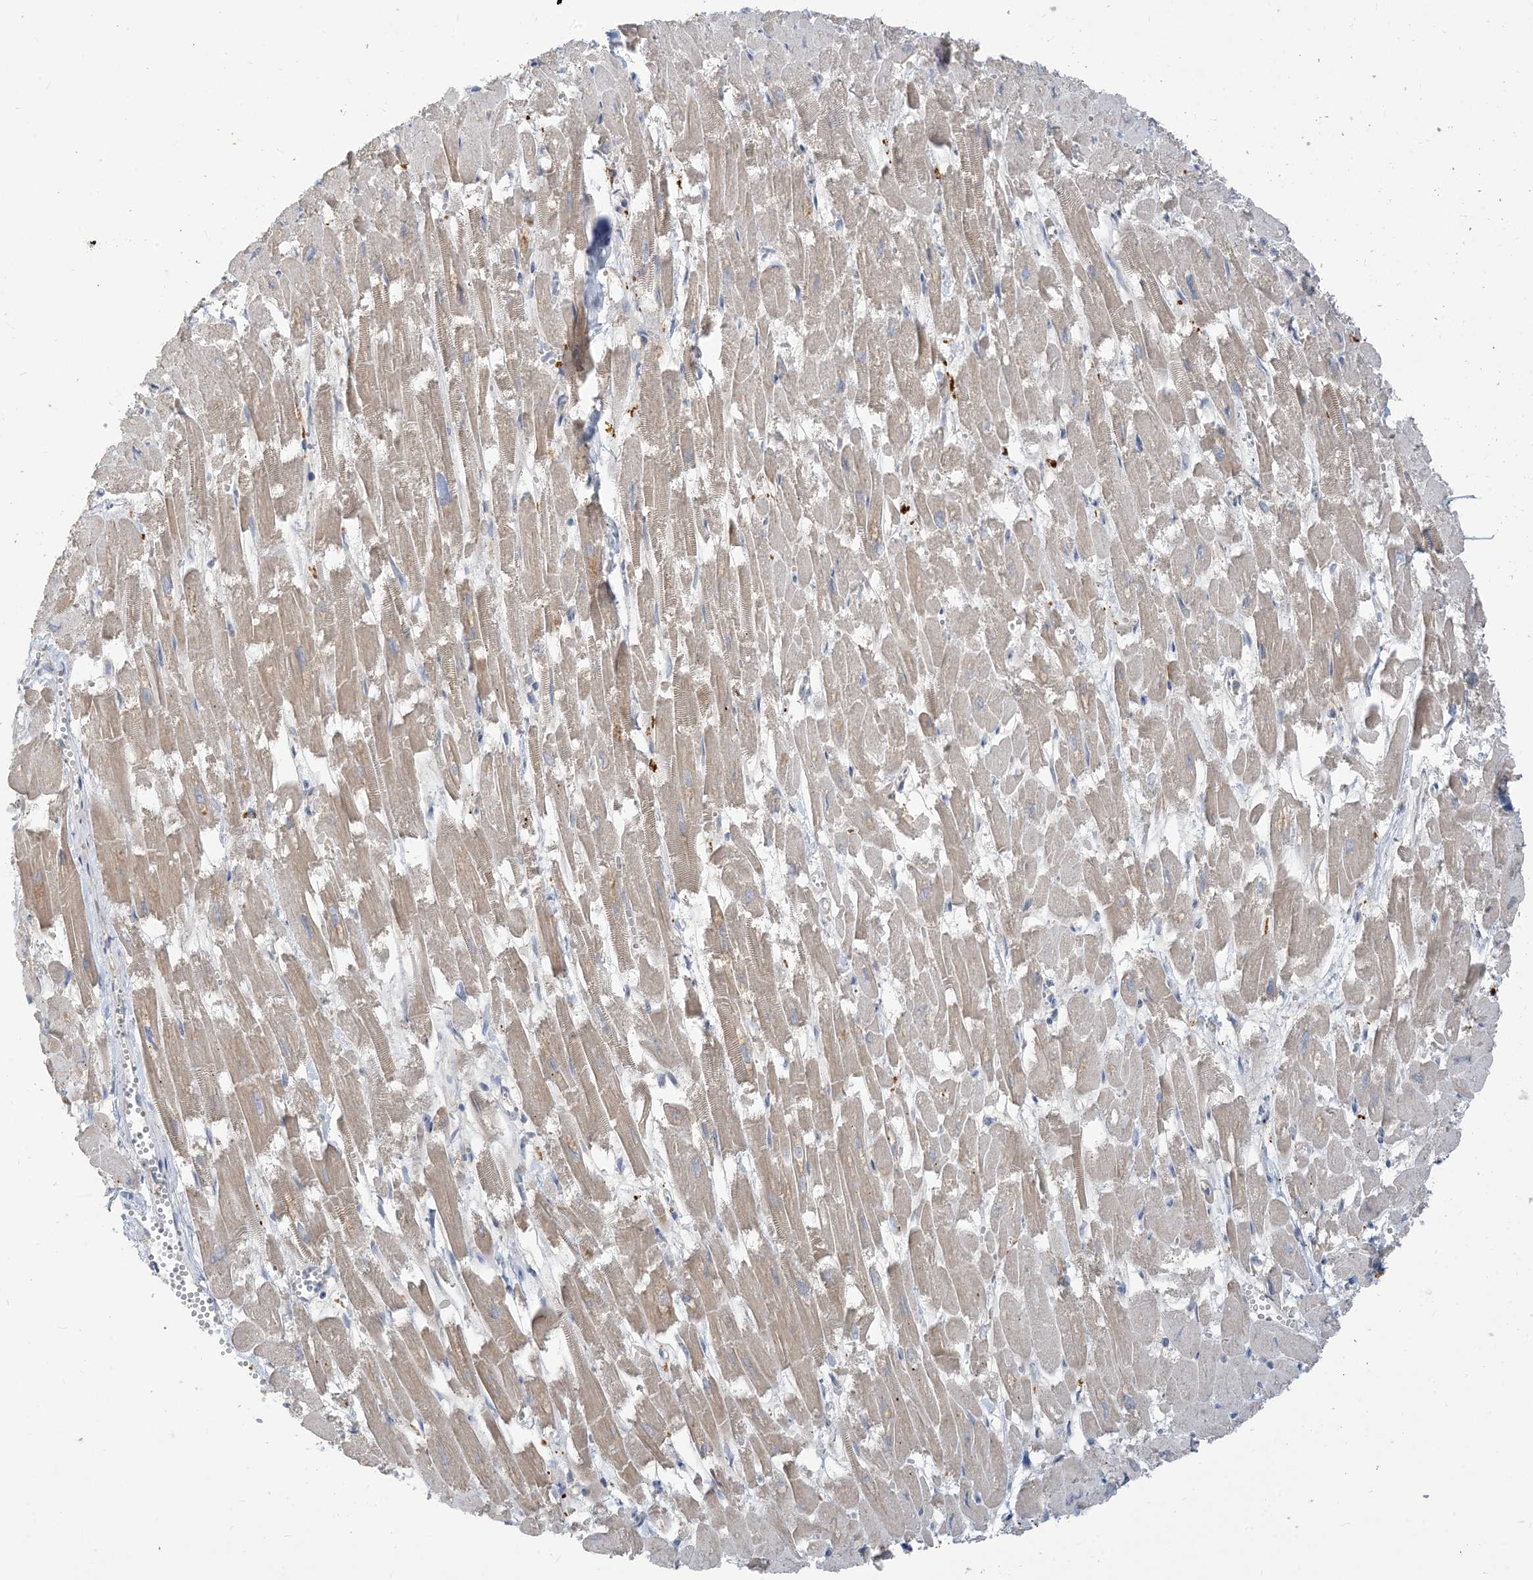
{"staining": {"intensity": "weak", "quantity": ">75%", "location": "cytoplasmic/membranous"}, "tissue": "heart muscle", "cell_type": "Cardiomyocytes", "image_type": "normal", "snomed": [{"axis": "morphology", "description": "Normal tissue, NOS"}, {"axis": "topography", "description": "Heart"}], "caption": "Immunohistochemical staining of unremarkable human heart muscle displays weak cytoplasmic/membranous protein positivity in about >75% of cardiomyocytes.", "gene": "PEAR1", "patient": {"sex": "male", "age": 54}}